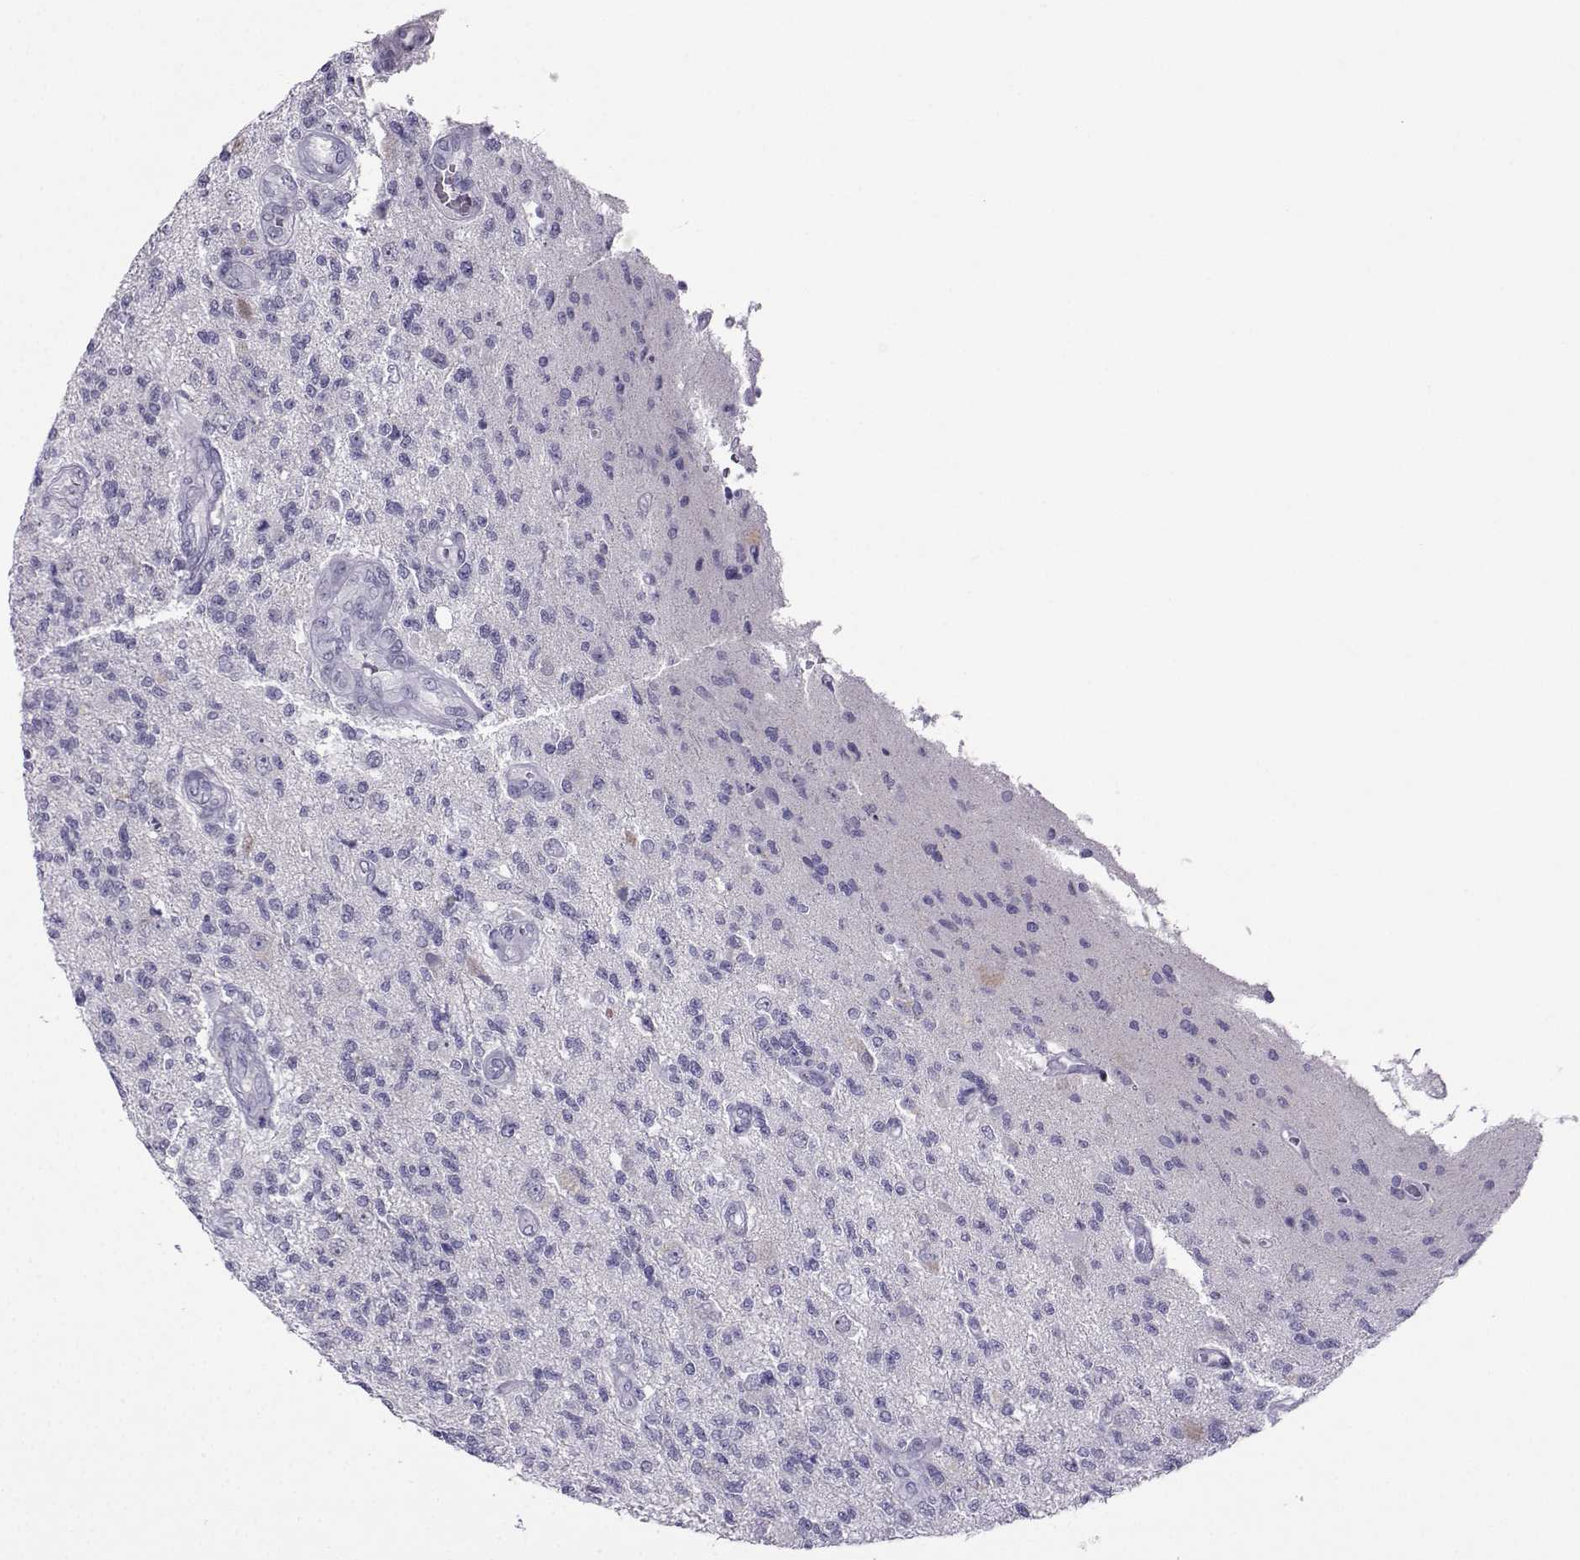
{"staining": {"intensity": "negative", "quantity": "none", "location": "none"}, "tissue": "glioma", "cell_type": "Tumor cells", "image_type": "cancer", "snomed": [{"axis": "morphology", "description": "Glioma, malignant, High grade"}, {"axis": "topography", "description": "Brain"}], "caption": "A photomicrograph of human high-grade glioma (malignant) is negative for staining in tumor cells. (DAB immunohistochemistry (IHC), high magnification).", "gene": "ARMC2", "patient": {"sex": "male", "age": 56}}